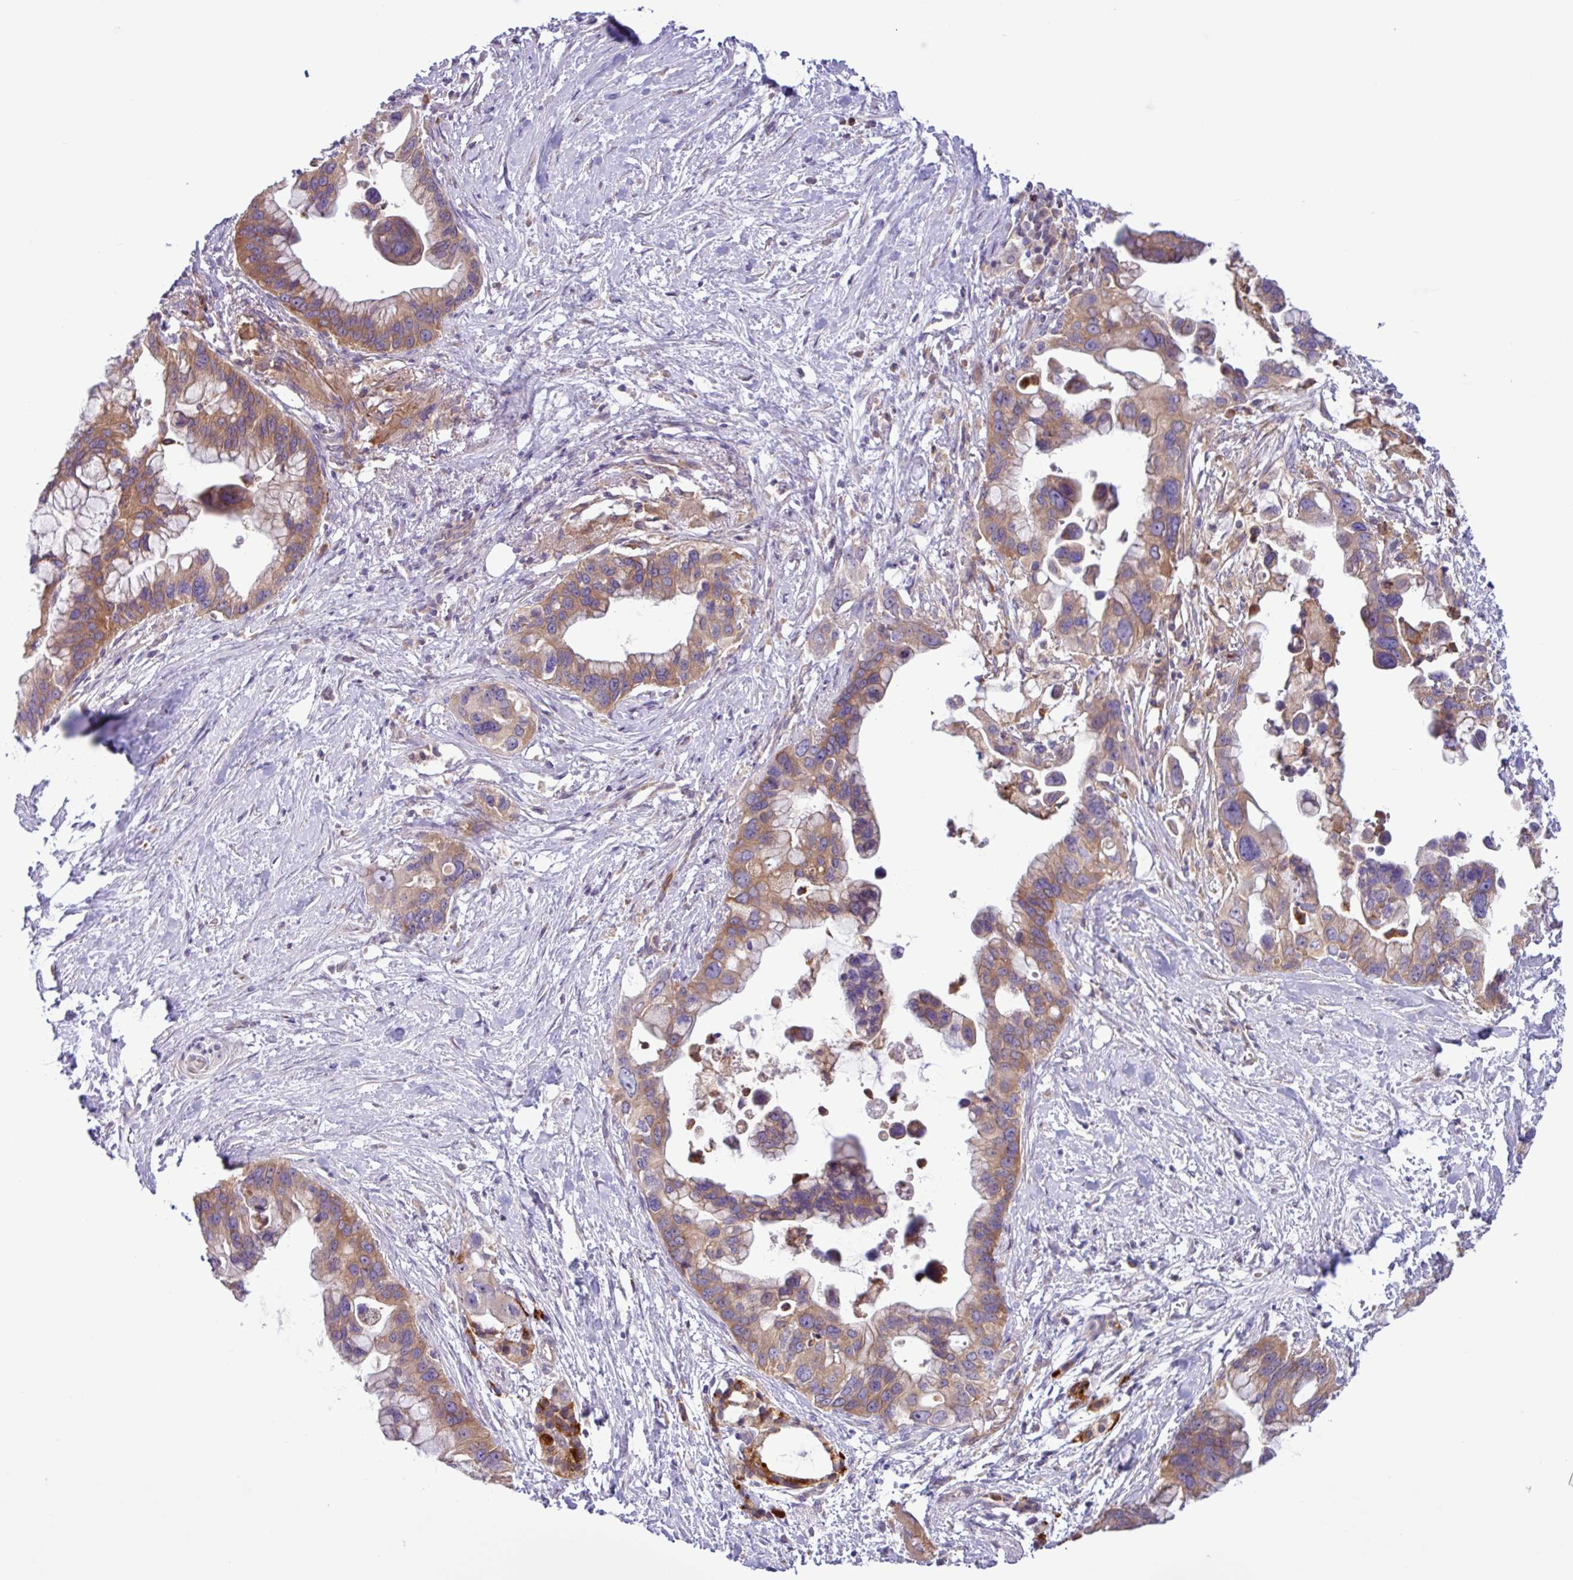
{"staining": {"intensity": "moderate", "quantity": ">75%", "location": "cytoplasmic/membranous"}, "tissue": "pancreatic cancer", "cell_type": "Tumor cells", "image_type": "cancer", "snomed": [{"axis": "morphology", "description": "Adenocarcinoma, NOS"}, {"axis": "topography", "description": "Pancreas"}], "caption": "Moderate cytoplasmic/membranous expression for a protein is appreciated in about >75% of tumor cells of pancreatic cancer using immunohistochemistry (IHC).", "gene": "ACTR3", "patient": {"sex": "female", "age": 83}}